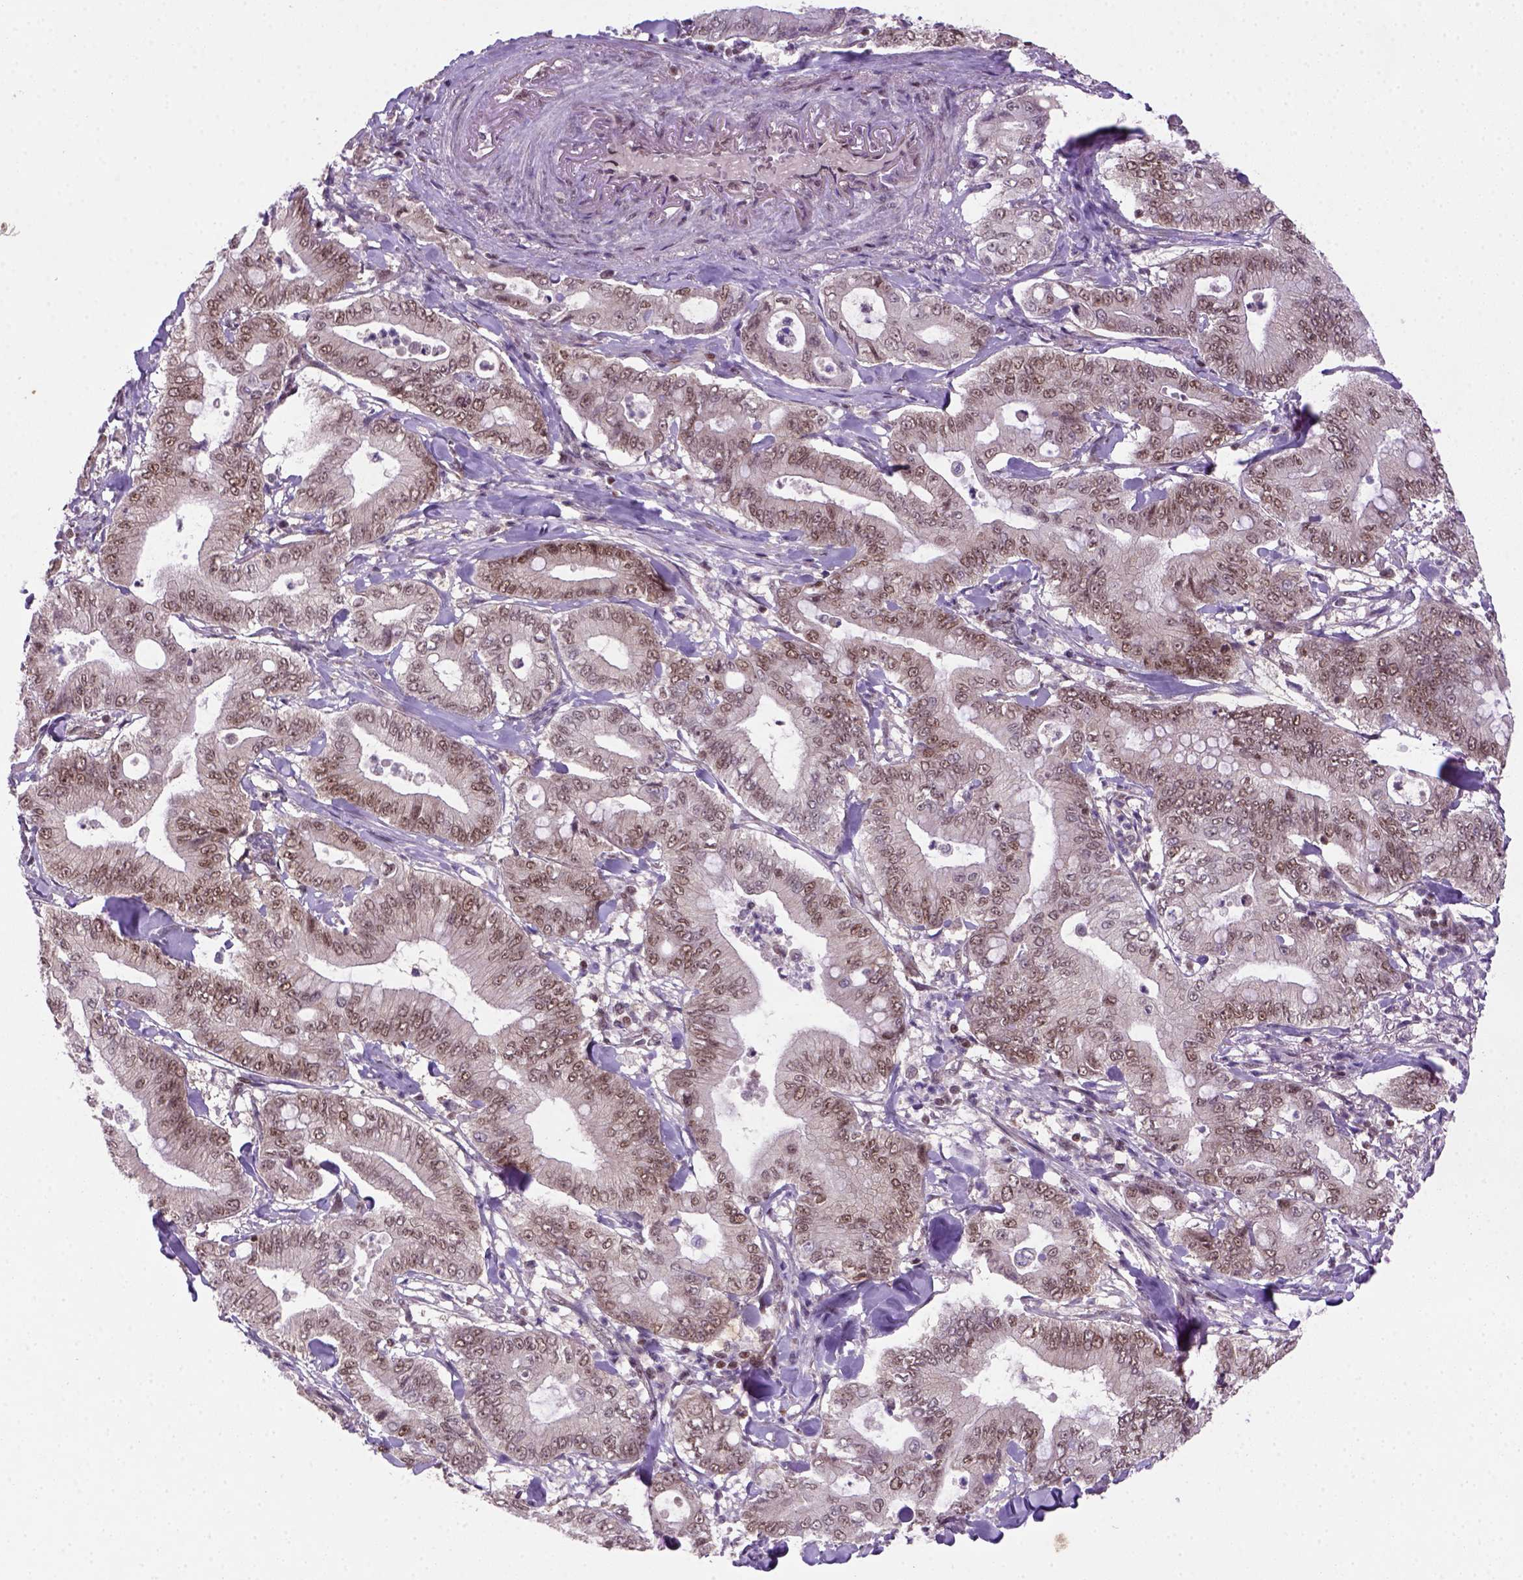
{"staining": {"intensity": "weak", "quantity": "25%-75%", "location": "nuclear"}, "tissue": "pancreatic cancer", "cell_type": "Tumor cells", "image_type": "cancer", "snomed": [{"axis": "morphology", "description": "Adenocarcinoma, NOS"}, {"axis": "topography", "description": "Pancreas"}], "caption": "Protein analysis of adenocarcinoma (pancreatic) tissue shows weak nuclear expression in about 25%-75% of tumor cells.", "gene": "MGMT", "patient": {"sex": "male", "age": 71}}